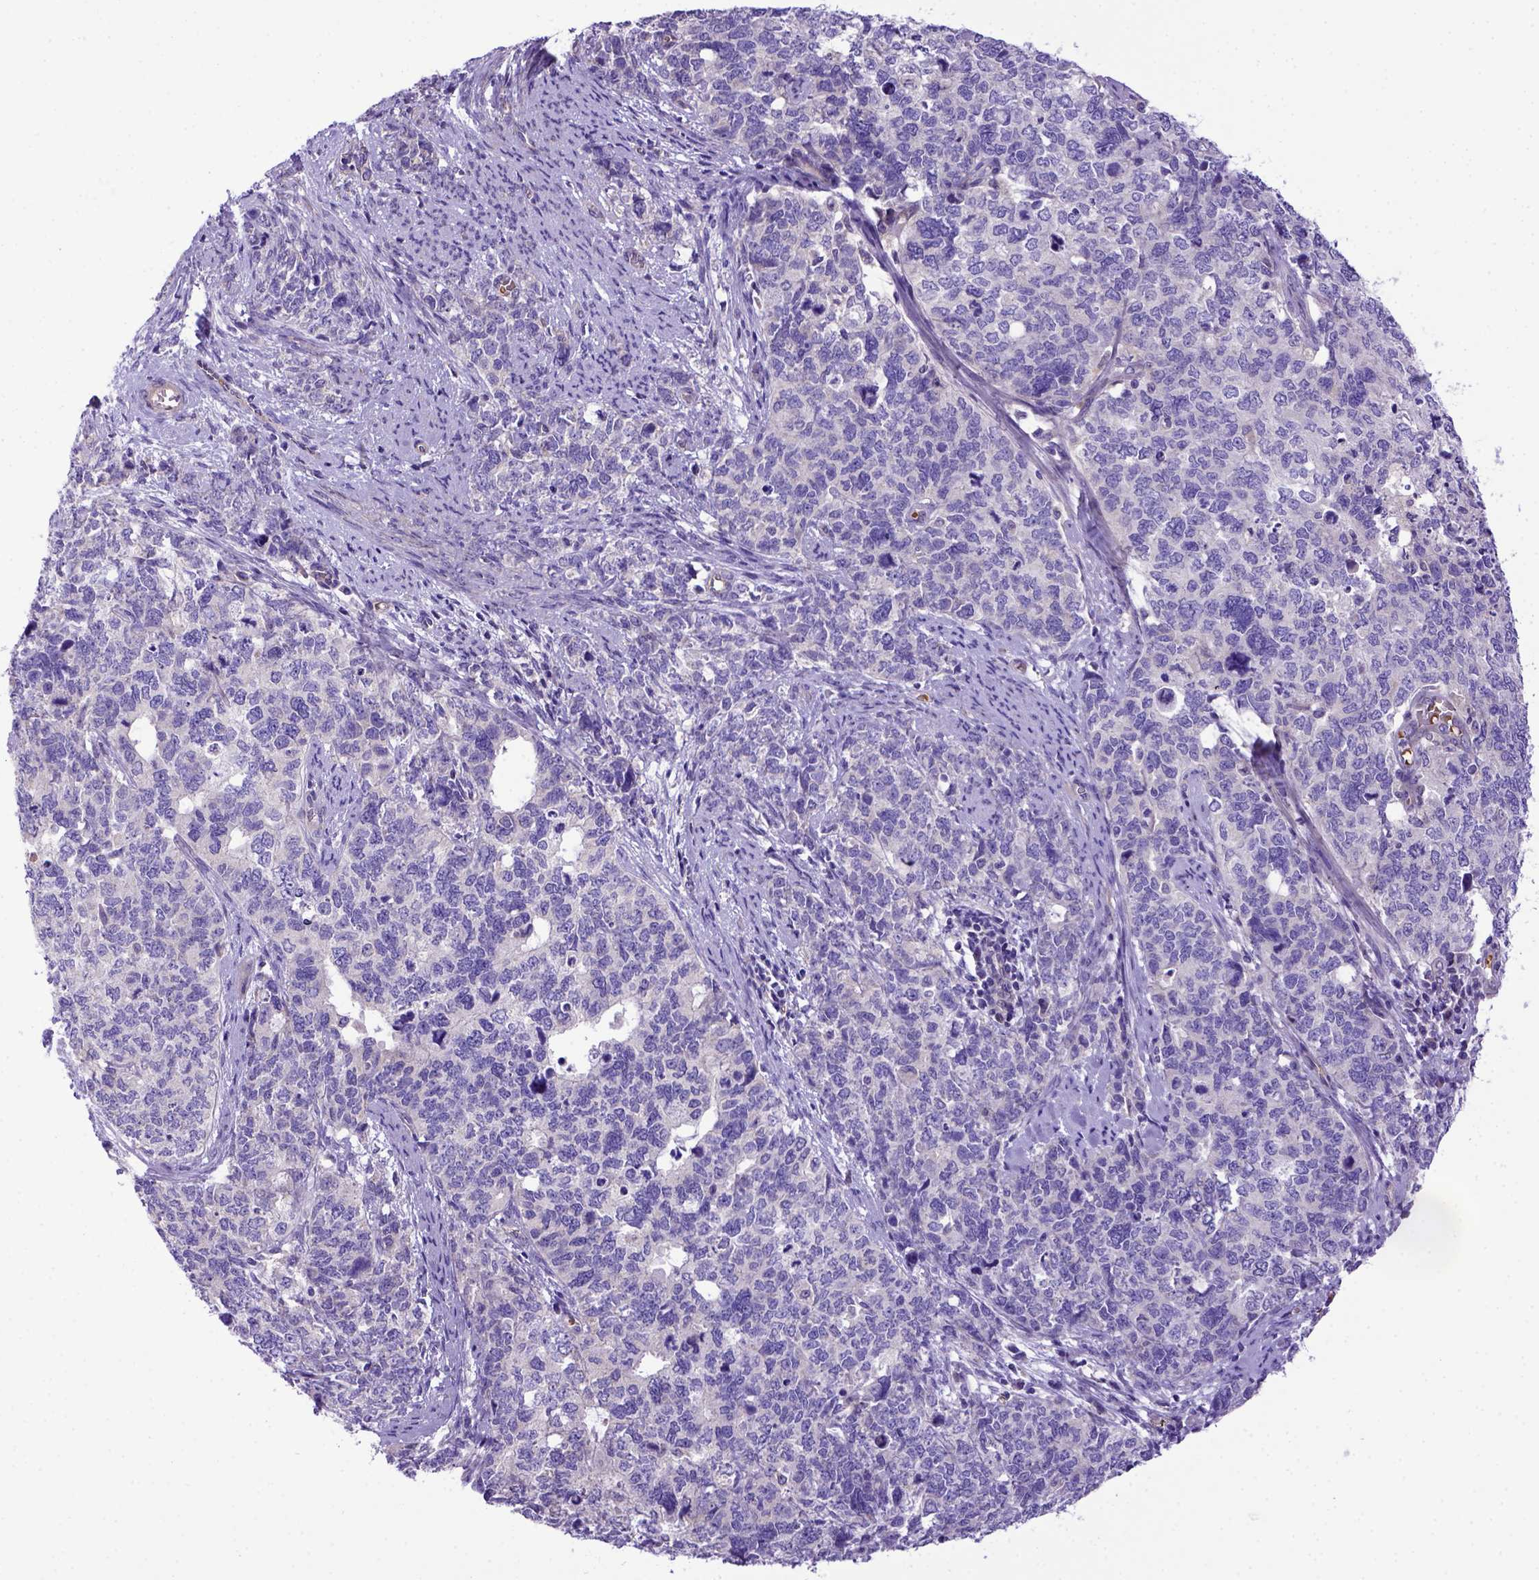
{"staining": {"intensity": "negative", "quantity": "none", "location": "none"}, "tissue": "cervical cancer", "cell_type": "Tumor cells", "image_type": "cancer", "snomed": [{"axis": "morphology", "description": "Squamous cell carcinoma, NOS"}, {"axis": "topography", "description": "Cervix"}], "caption": "Cervical cancer (squamous cell carcinoma) stained for a protein using immunohistochemistry (IHC) reveals no expression tumor cells.", "gene": "ADAM12", "patient": {"sex": "female", "age": 63}}